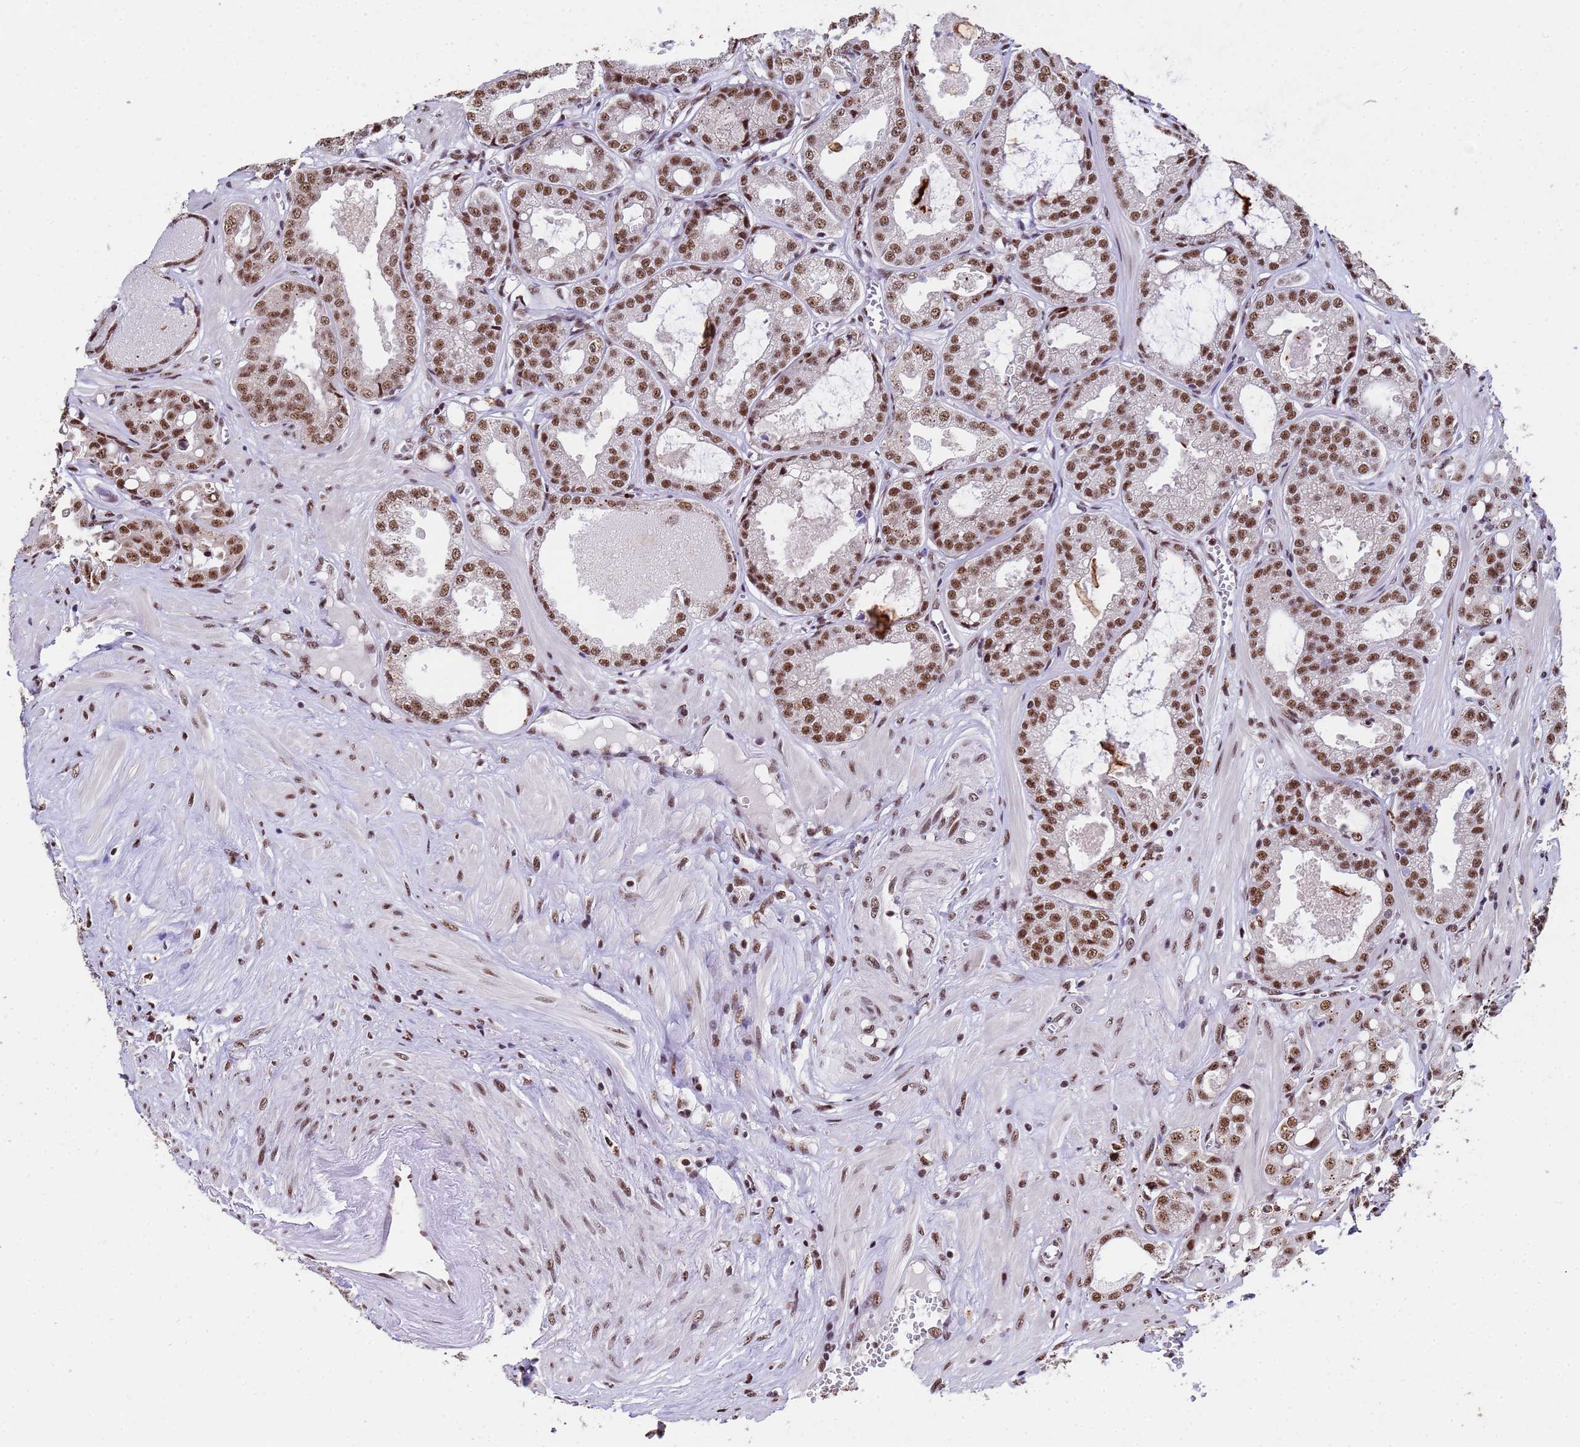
{"staining": {"intensity": "moderate", "quantity": ">75%", "location": "nuclear"}, "tissue": "prostate cancer", "cell_type": "Tumor cells", "image_type": "cancer", "snomed": [{"axis": "morphology", "description": "Adenocarcinoma, High grade"}, {"axis": "topography", "description": "Prostate"}], "caption": "Protein expression analysis of adenocarcinoma (high-grade) (prostate) displays moderate nuclear positivity in about >75% of tumor cells.", "gene": "SF3B2", "patient": {"sex": "male", "age": 74}}